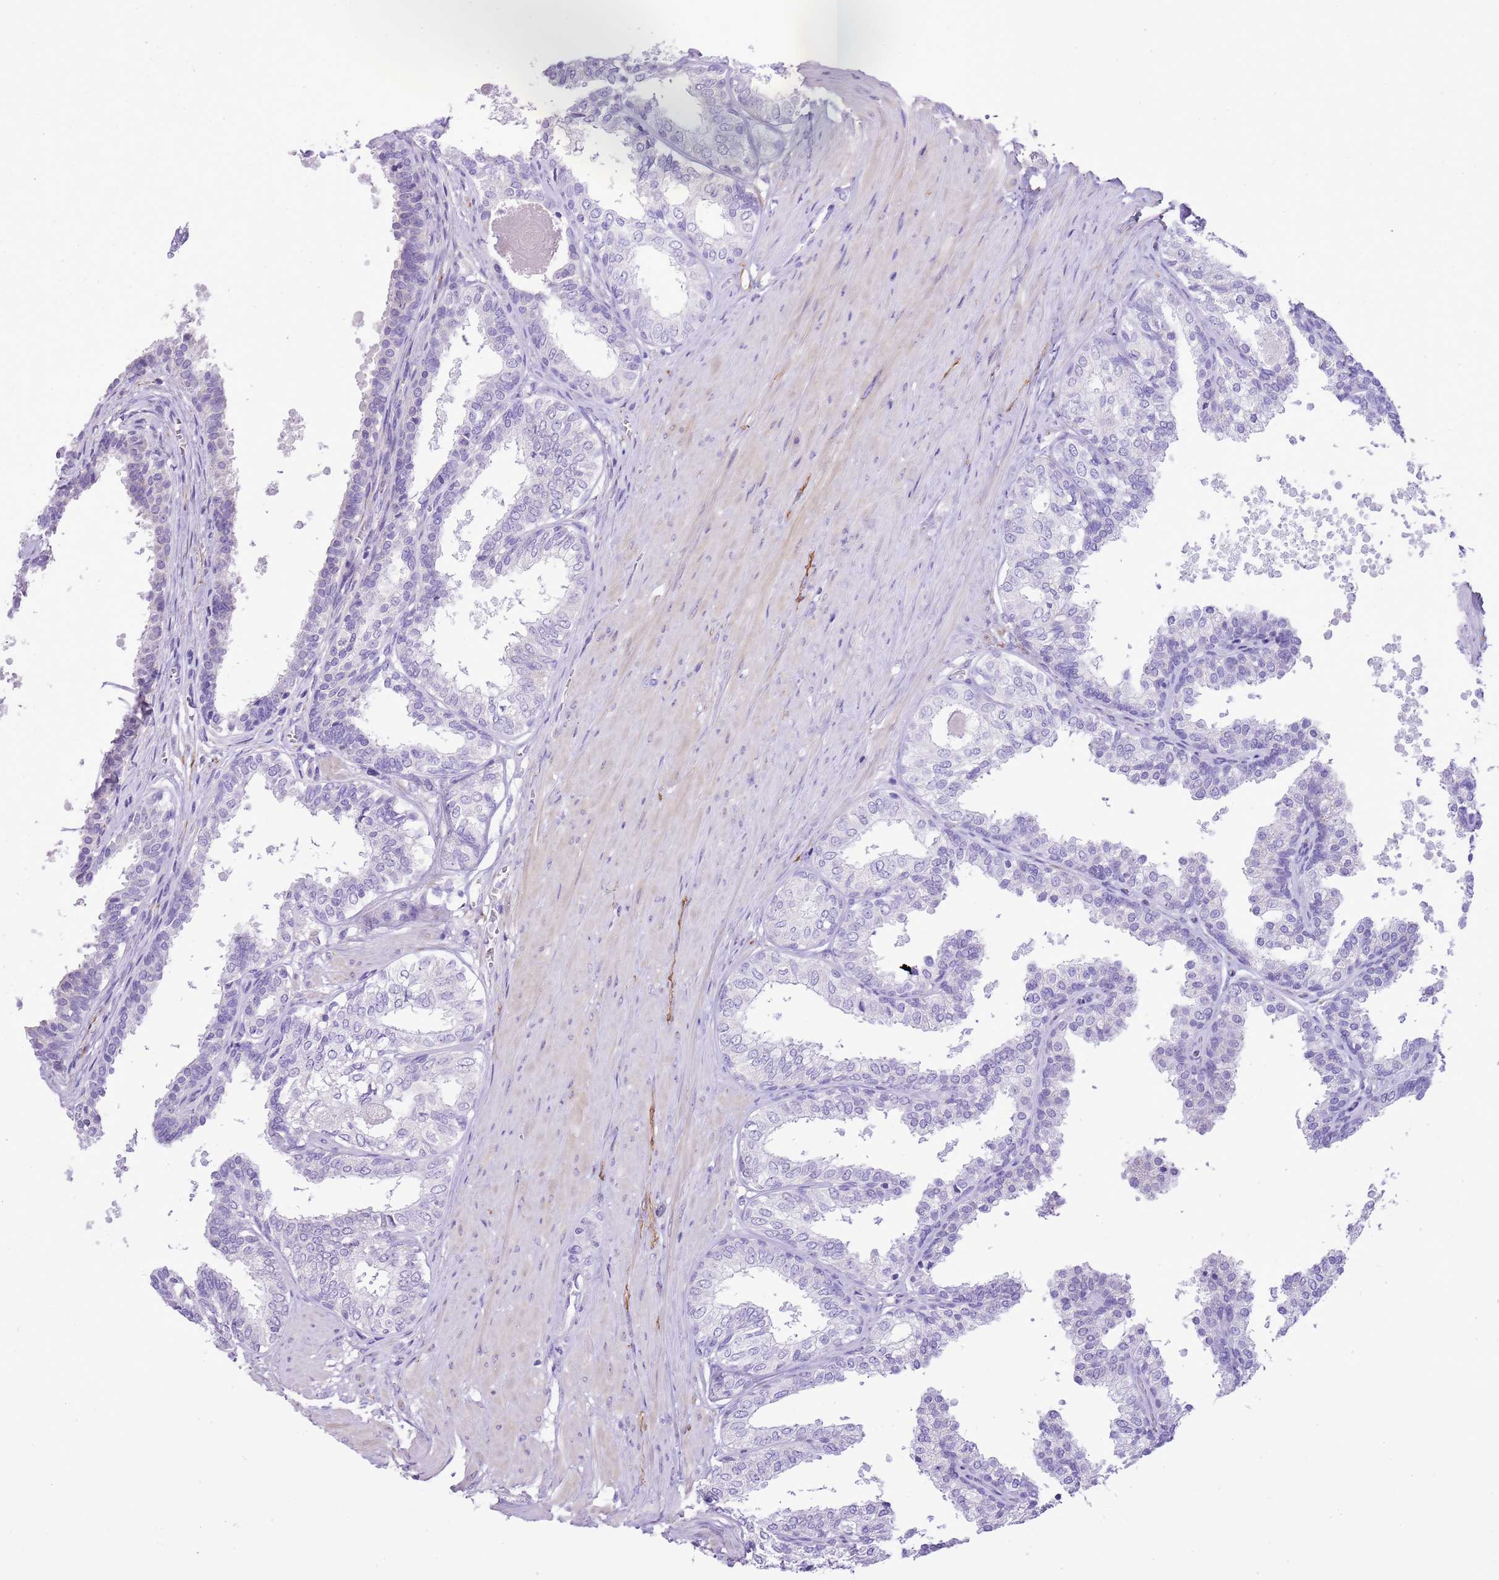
{"staining": {"intensity": "negative", "quantity": "none", "location": "none"}, "tissue": "prostate", "cell_type": "Glandular cells", "image_type": "normal", "snomed": [{"axis": "morphology", "description": "Normal tissue, NOS"}, {"axis": "topography", "description": "Prostate"}], "caption": "This is an immunohistochemistry (IHC) histopathology image of benign human prostate. There is no staining in glandular cells.", "gene": "AAR2", "patient": {"sex": "male", "age": 48}}